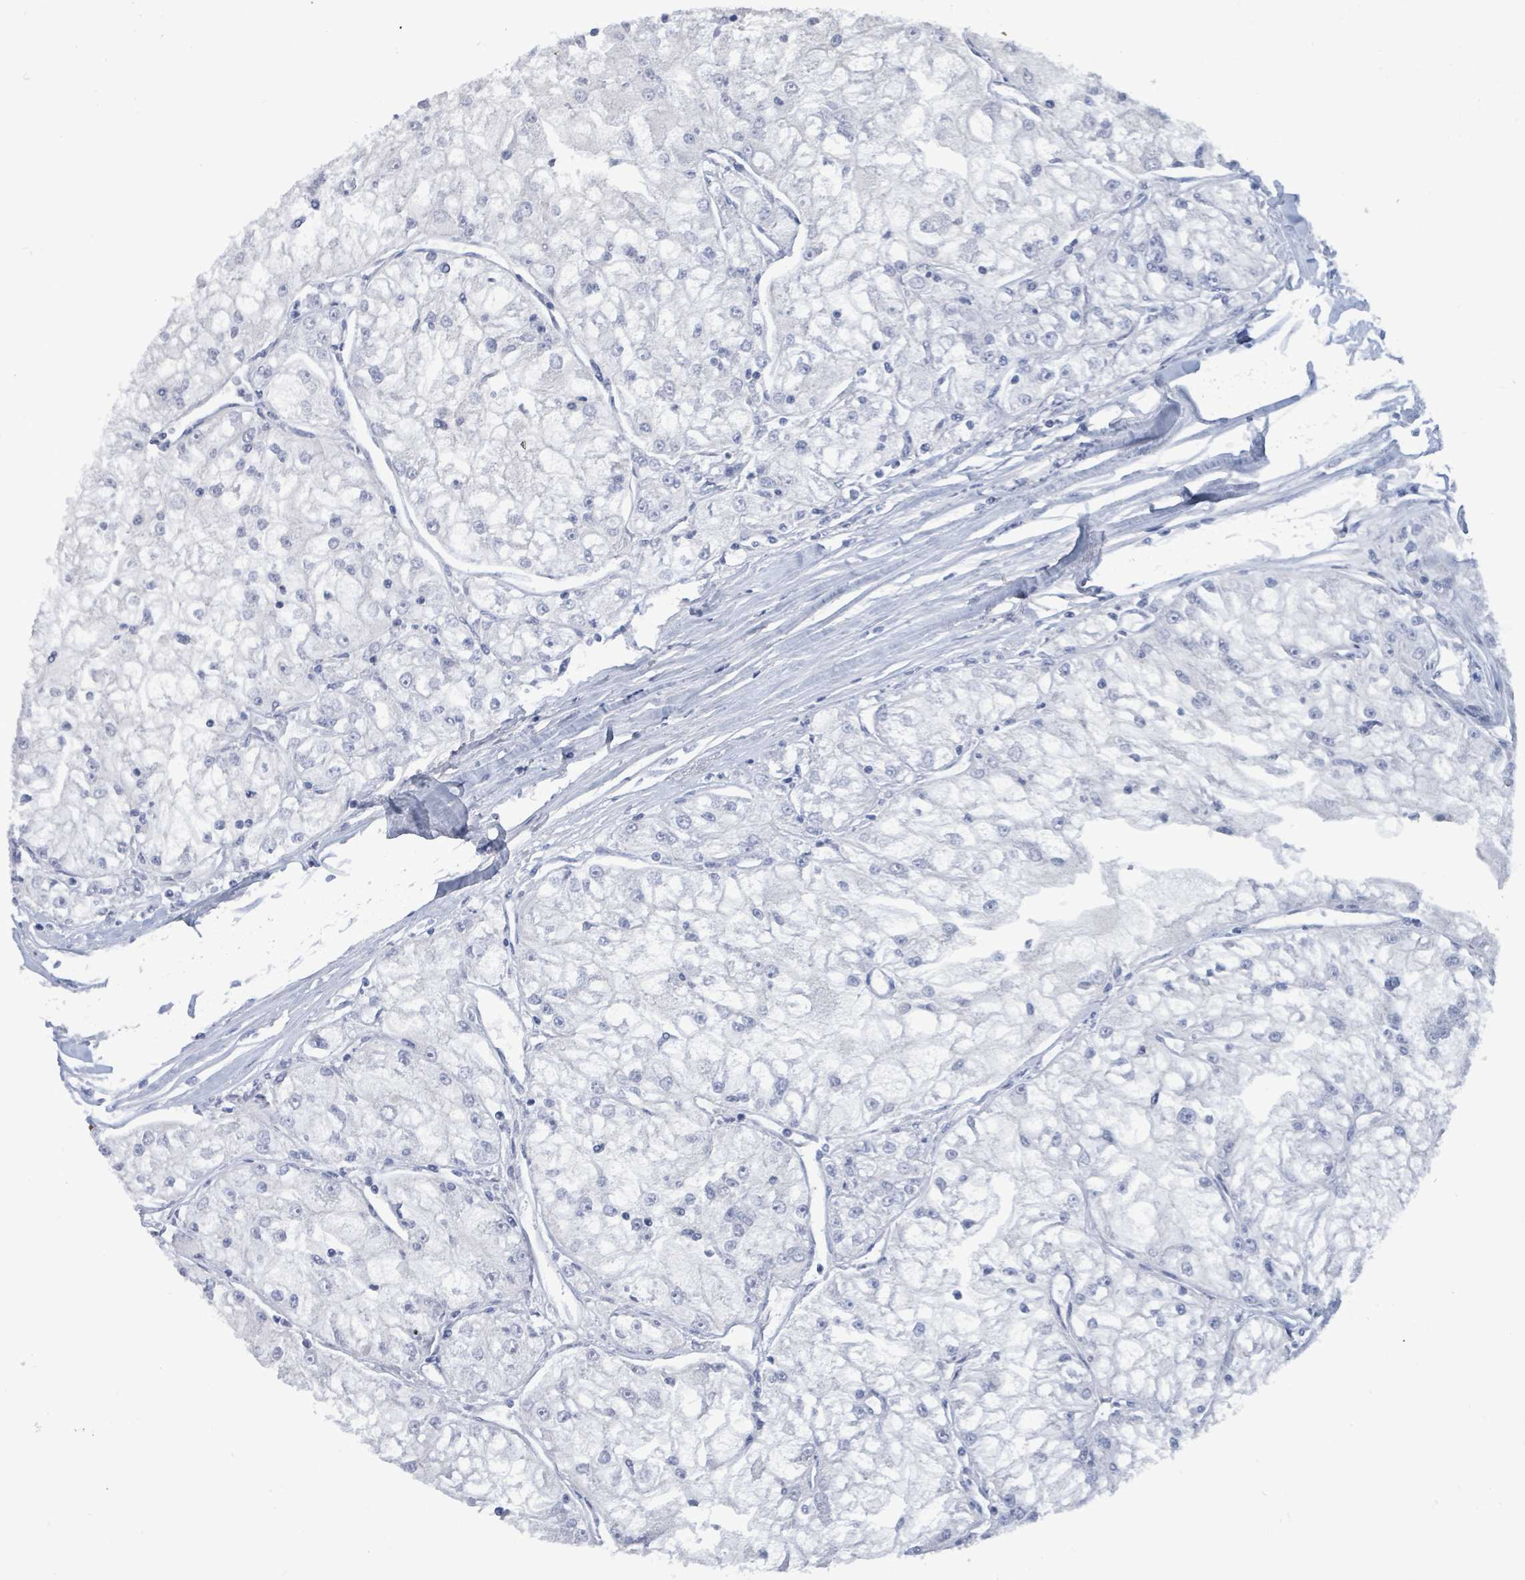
{"staining": {"intensity": "negative", "quantity": "none", "location": "none"}, "tissue": "renal cancer", "cell_type": "Tumor cells", "image_type": "cancer", "snomed": [{"axis": "morphology", "description": "Adenocarcinoma, NOS"}, {"axis": "topography", "description": "Kidney"}], "caption": "DAB immunohistochemical staining of renal cancer (adenocarcinoma) displays no significant expression in tumor cells.", "gene": "NTN3", "patient": {"sex": "female", "age": 72}}